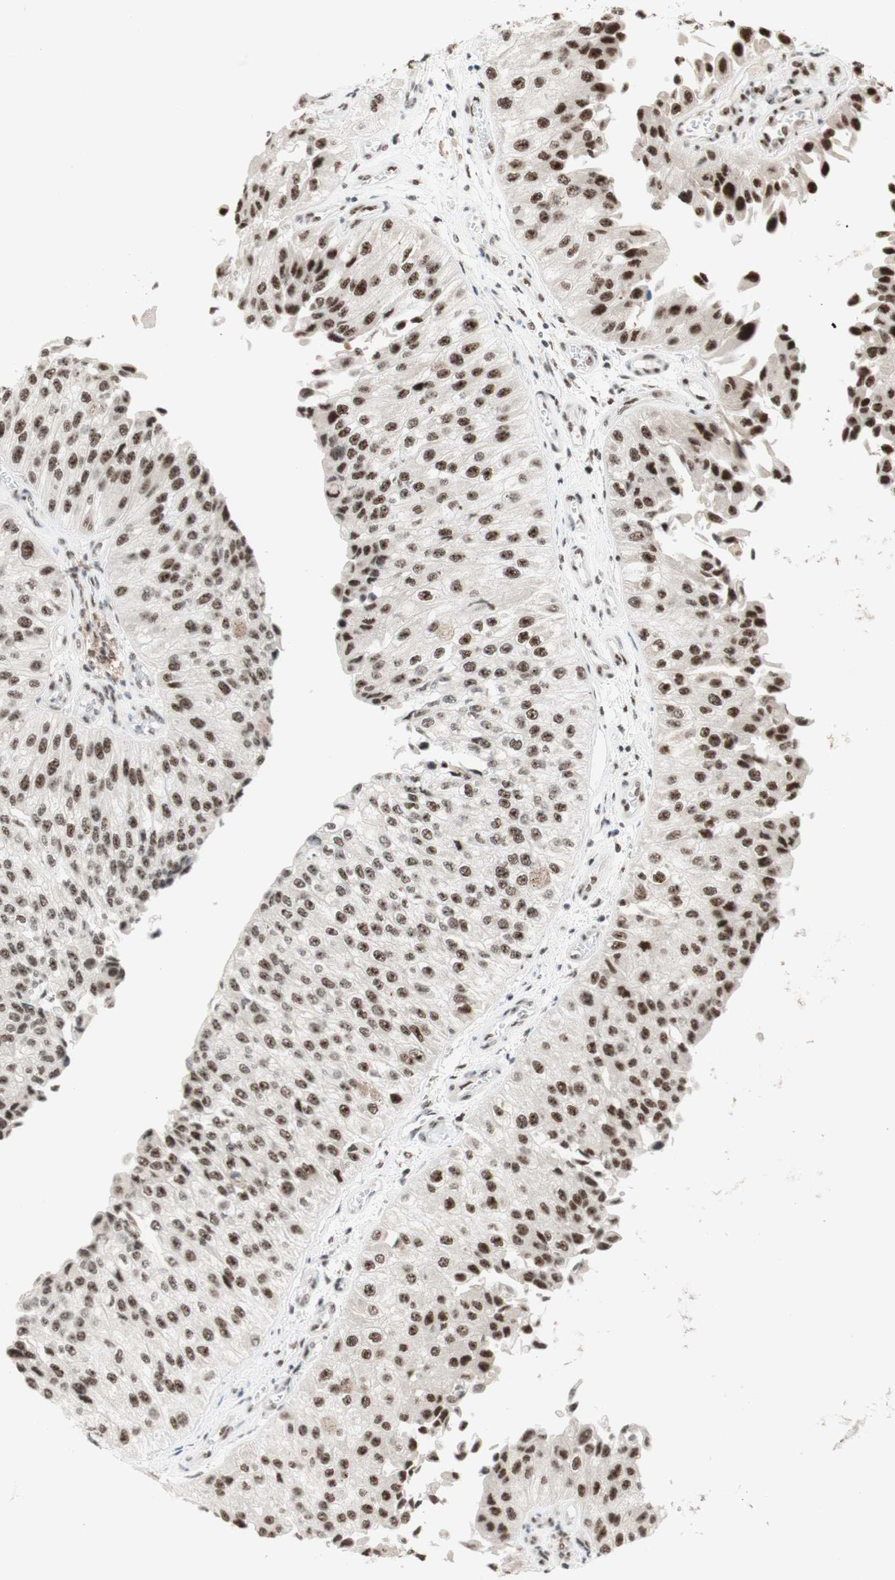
{"staining": {"intensity": "strong", "quantity": ">75%", "location": "nuclear"}, "tissue": "urothelial cancer", "cell_type": "Tumor cells", "image_type": "cancer", "snomed": [{"axis": "morphology", "description": "Urothelial carcinoma, High grade"}, {"axis": "topography", "description": "Kidney"}, {"axis": "topography", "description": "Urinary bladder"}], "caption": "Strong nuclear protein positivity is identified in about >75% of tumor cells in urothelial cancer.", "gene": "PRPF19", "patient": {"sex": "male", "age": 77}}